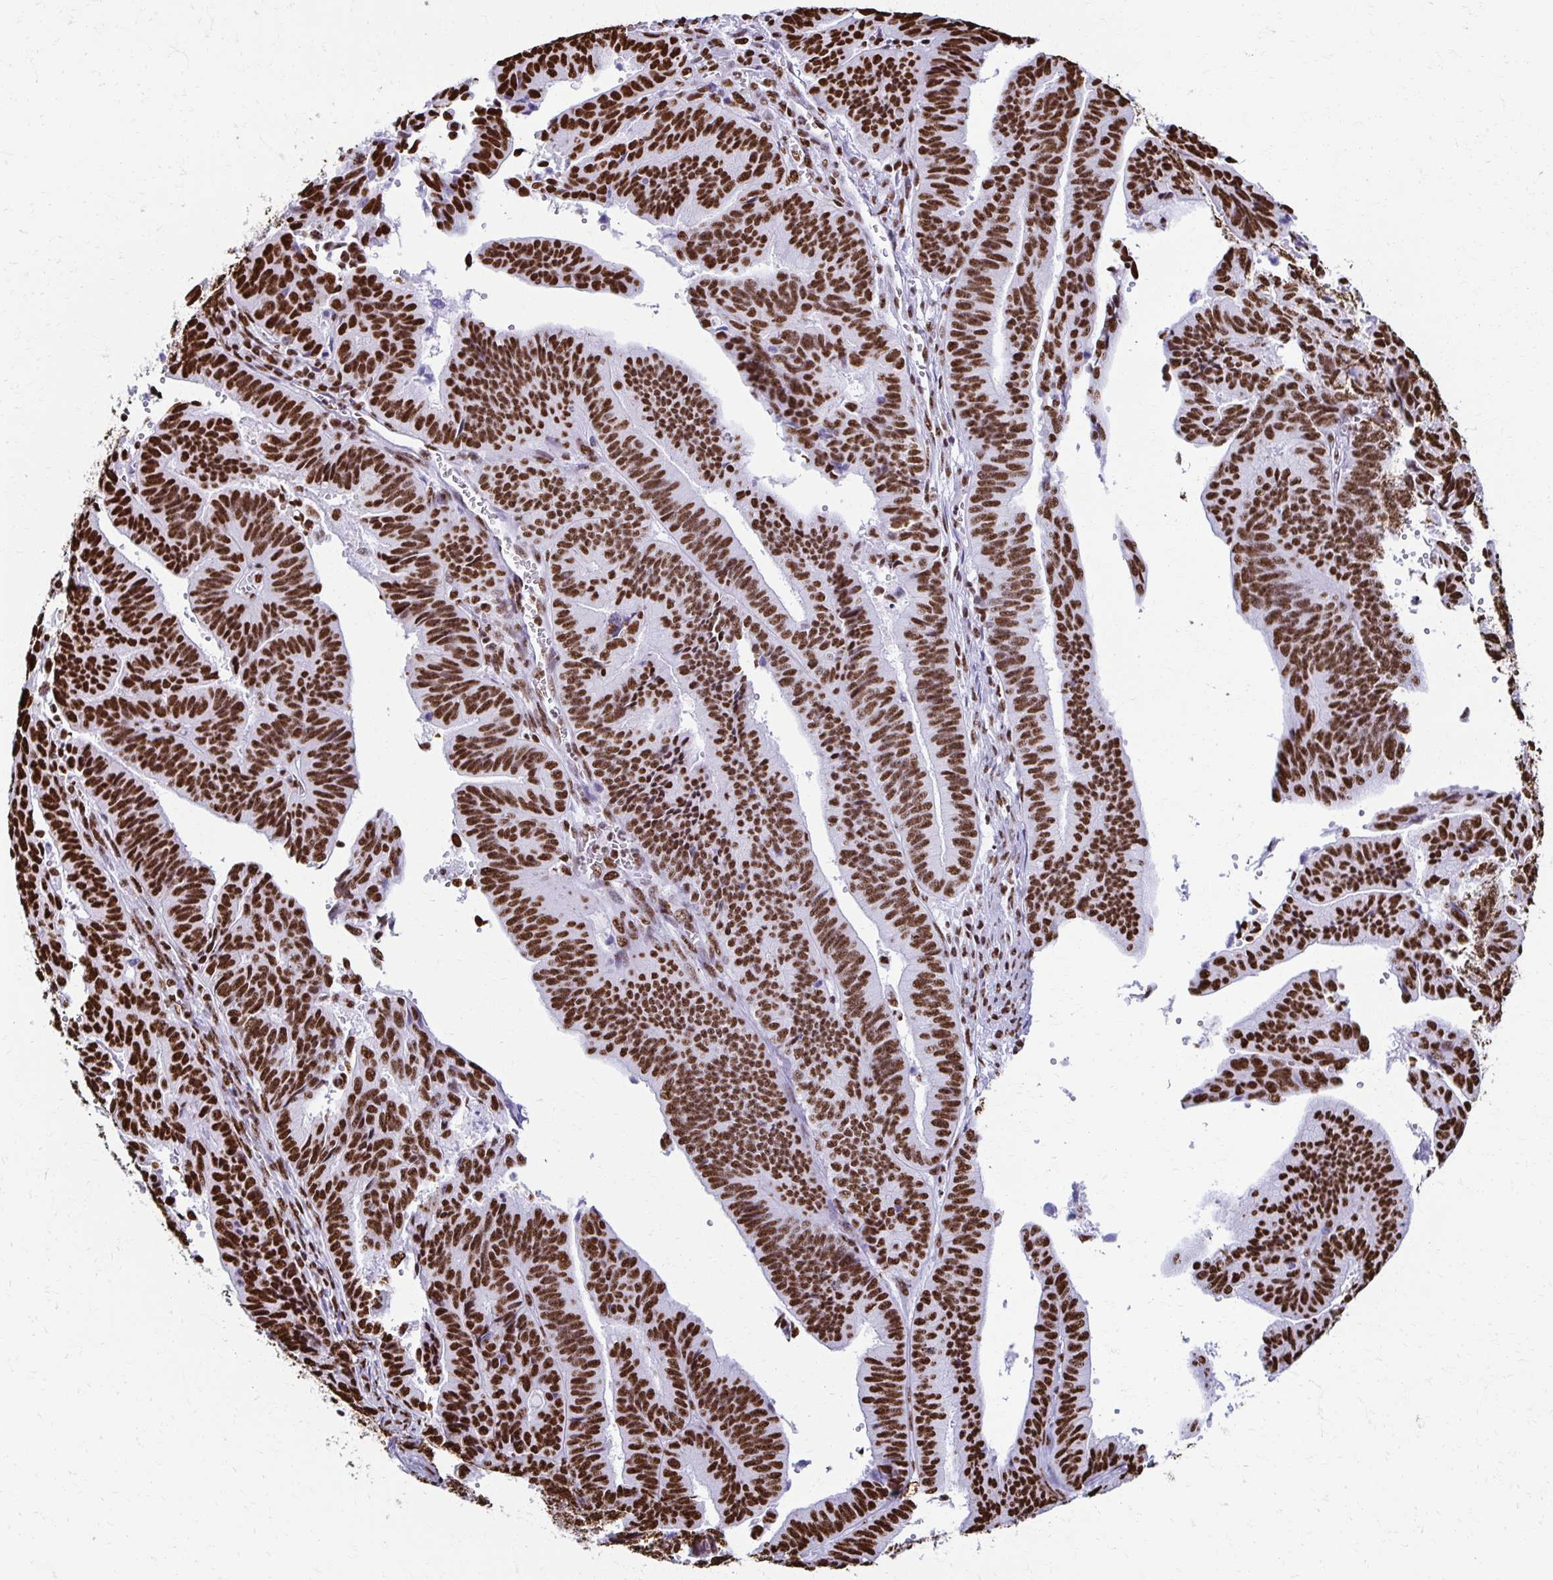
{"staining": {"intensity": "strong", "quantity": ">75%", "location": "nuclear"}, "tissue": "endometrial cancer", "cell_type": "Tumor cells", "image_type": "cancer", "snomed": [{"axis": "morphology", "description": "Adenocarcinoma, NOS"}, {"axis": "topography", "description": "Endometrium"}], "caption": "High-power microscopy captured an IHC micrograph of adenocarcinoma (endometrial), revealing strong nuclear positivity in approximately >75% of tumor cells. (DAB = brown stain, brightfield microscopy at high magnification).", "gene": "NONO", "patient": {"sex": "female", "age": 65}}